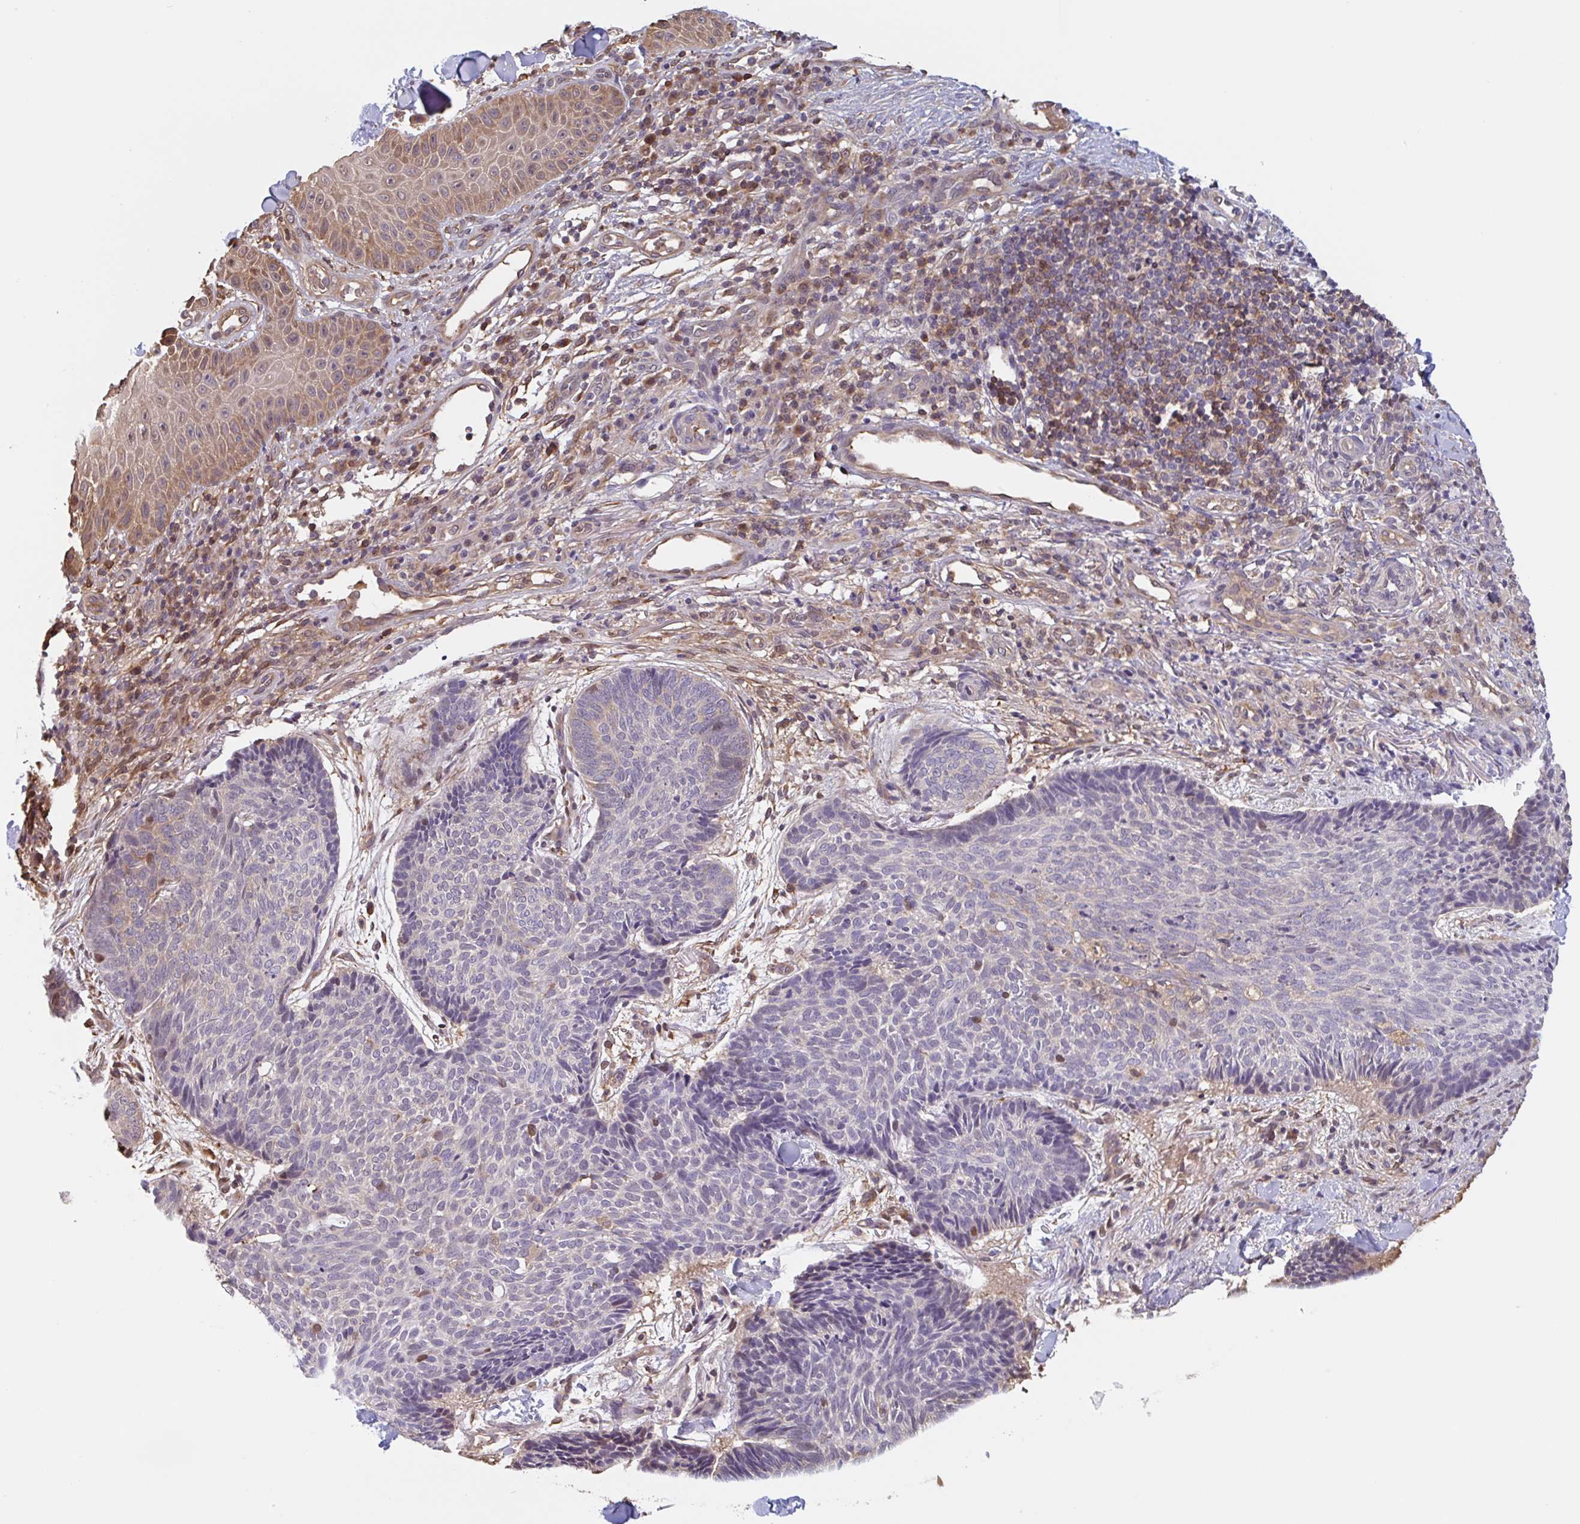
{"staining": {"intensity": "weak", "quantity": "25%-75%", "location": "cytoplasmic/membranous"}, "tissue": "skin cancer", "cell_type": "Tumor cells", "image_type": "cancer", "snomed": [{"axis": "morphology", "description": "Normal tissue, NOS"}, {"axis": "morphology", "description": "Basal cell carcinoma"}, {"axis": "topography", "description": "Skin"}], "caption": "IHC histopathology image of basal cell carcinoma (skin) stained for a protein (brown), which demonstrates low levels of weak cytoplasmic/membranous positivity in approximately 25%-75% of tumor cells.", "gene": "OTOP2", "patient": {"sex": "male", "age": 50}}